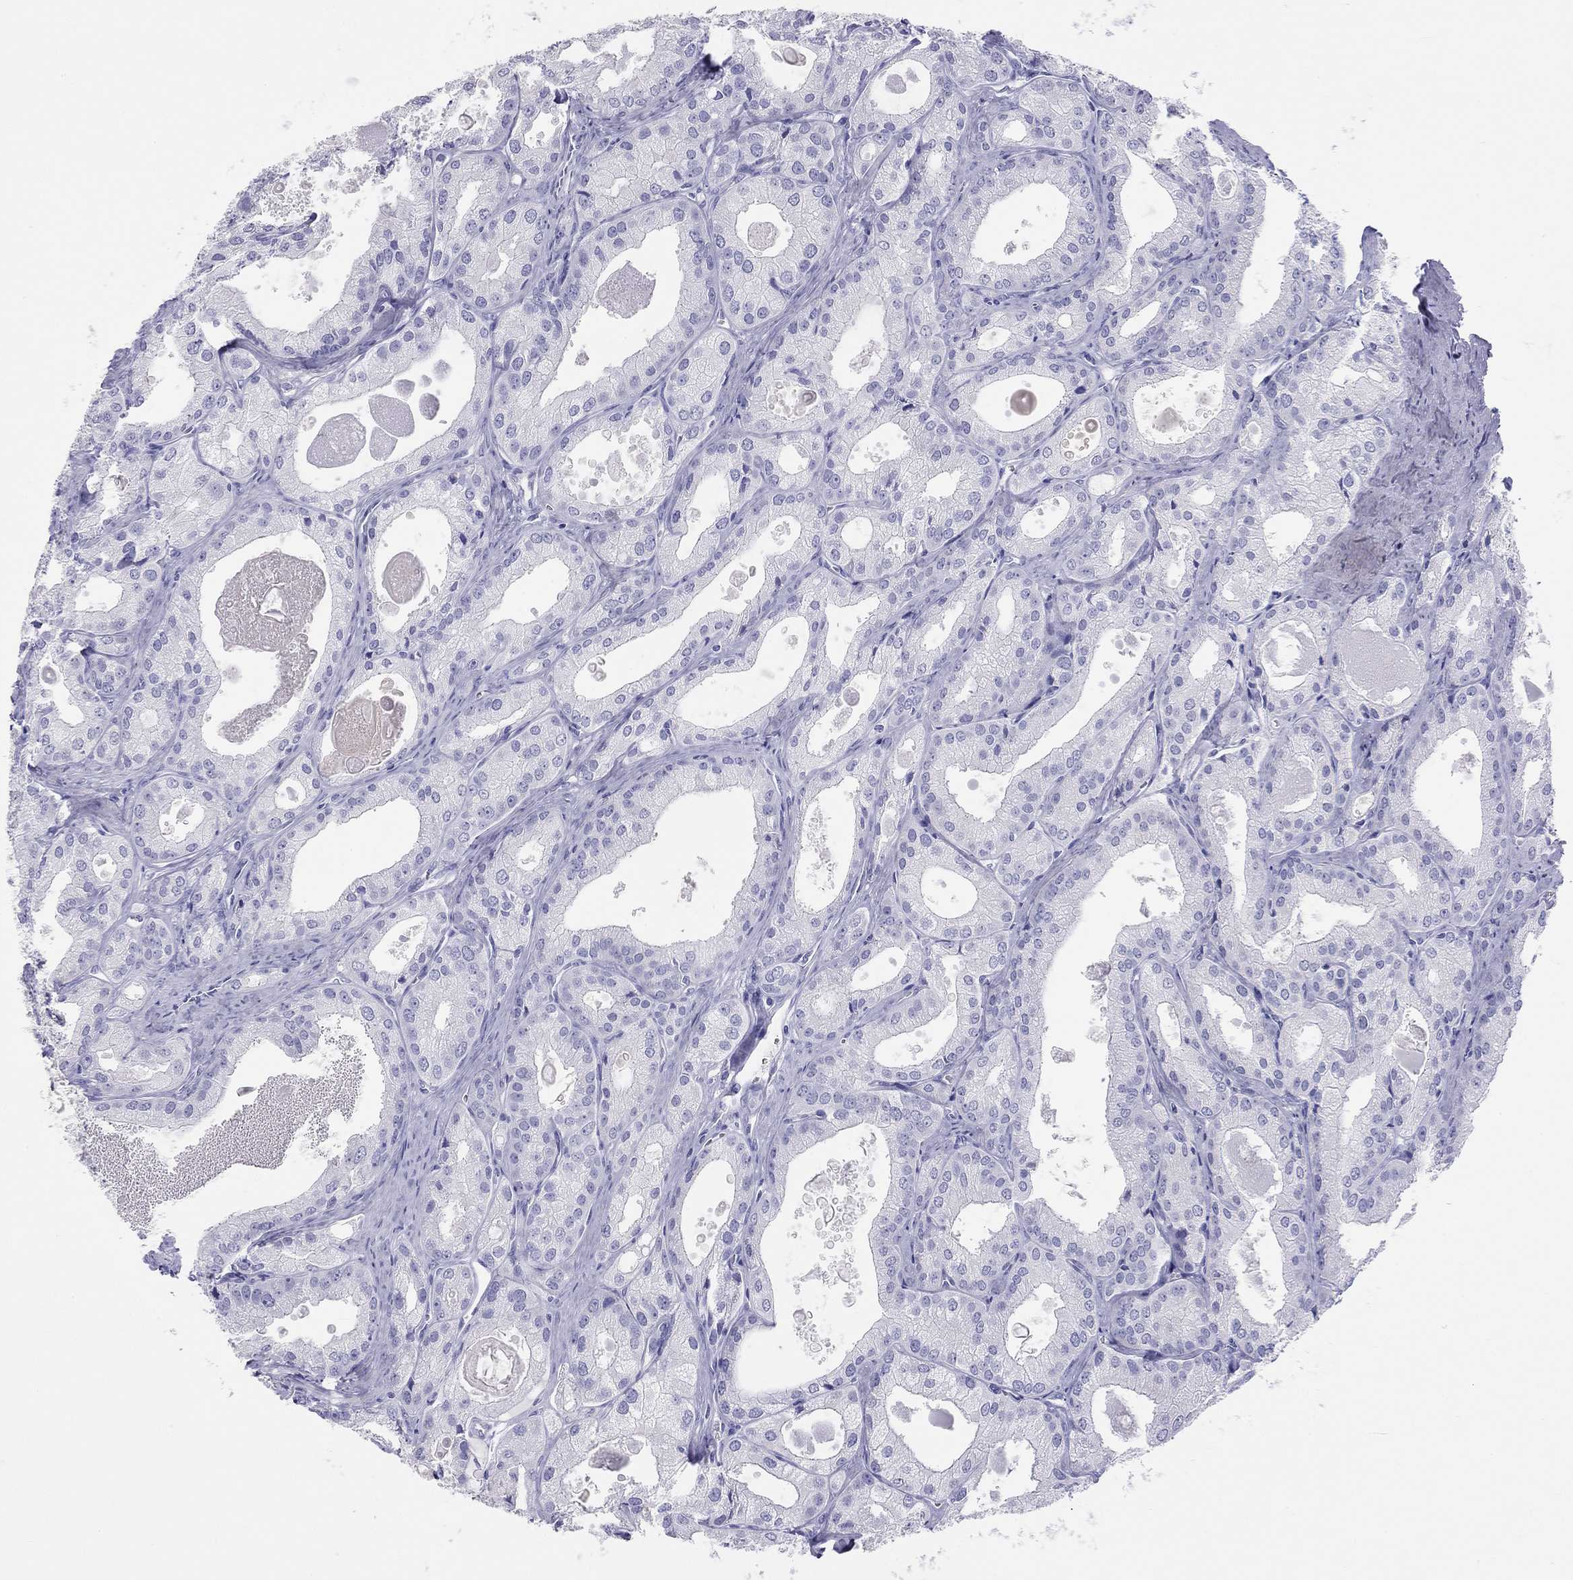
{"staining": {"intensity": "negative", "quantity": "none", "location": "none"}, "tissue": "prostate cancer", "cell_type": "Tumor cells", "image_type": "cancer", "snomed": [{"axis": "morphology", "description": "Adenocarcinoma, NOS"}, {"axis": "morphology", "description": "Adenocarcinoma, High grade"}, {"axis": "topography", "description": "Prostate"}], "caption": "This photomicrograph is of prostate cancer stained with immunohistochemistry (IHC) to label a protein in brown with the nuclei are counter-stained blue. There is no positivity in tumor cells. (Stains: DAB immunohistochemistry (IHC) with hematoxylin counter stain, Microscopy: brightfield microscopy at high magnification).", "gene": "HLA-DQB2", "patient": {"sex": "male", "age": 70}}